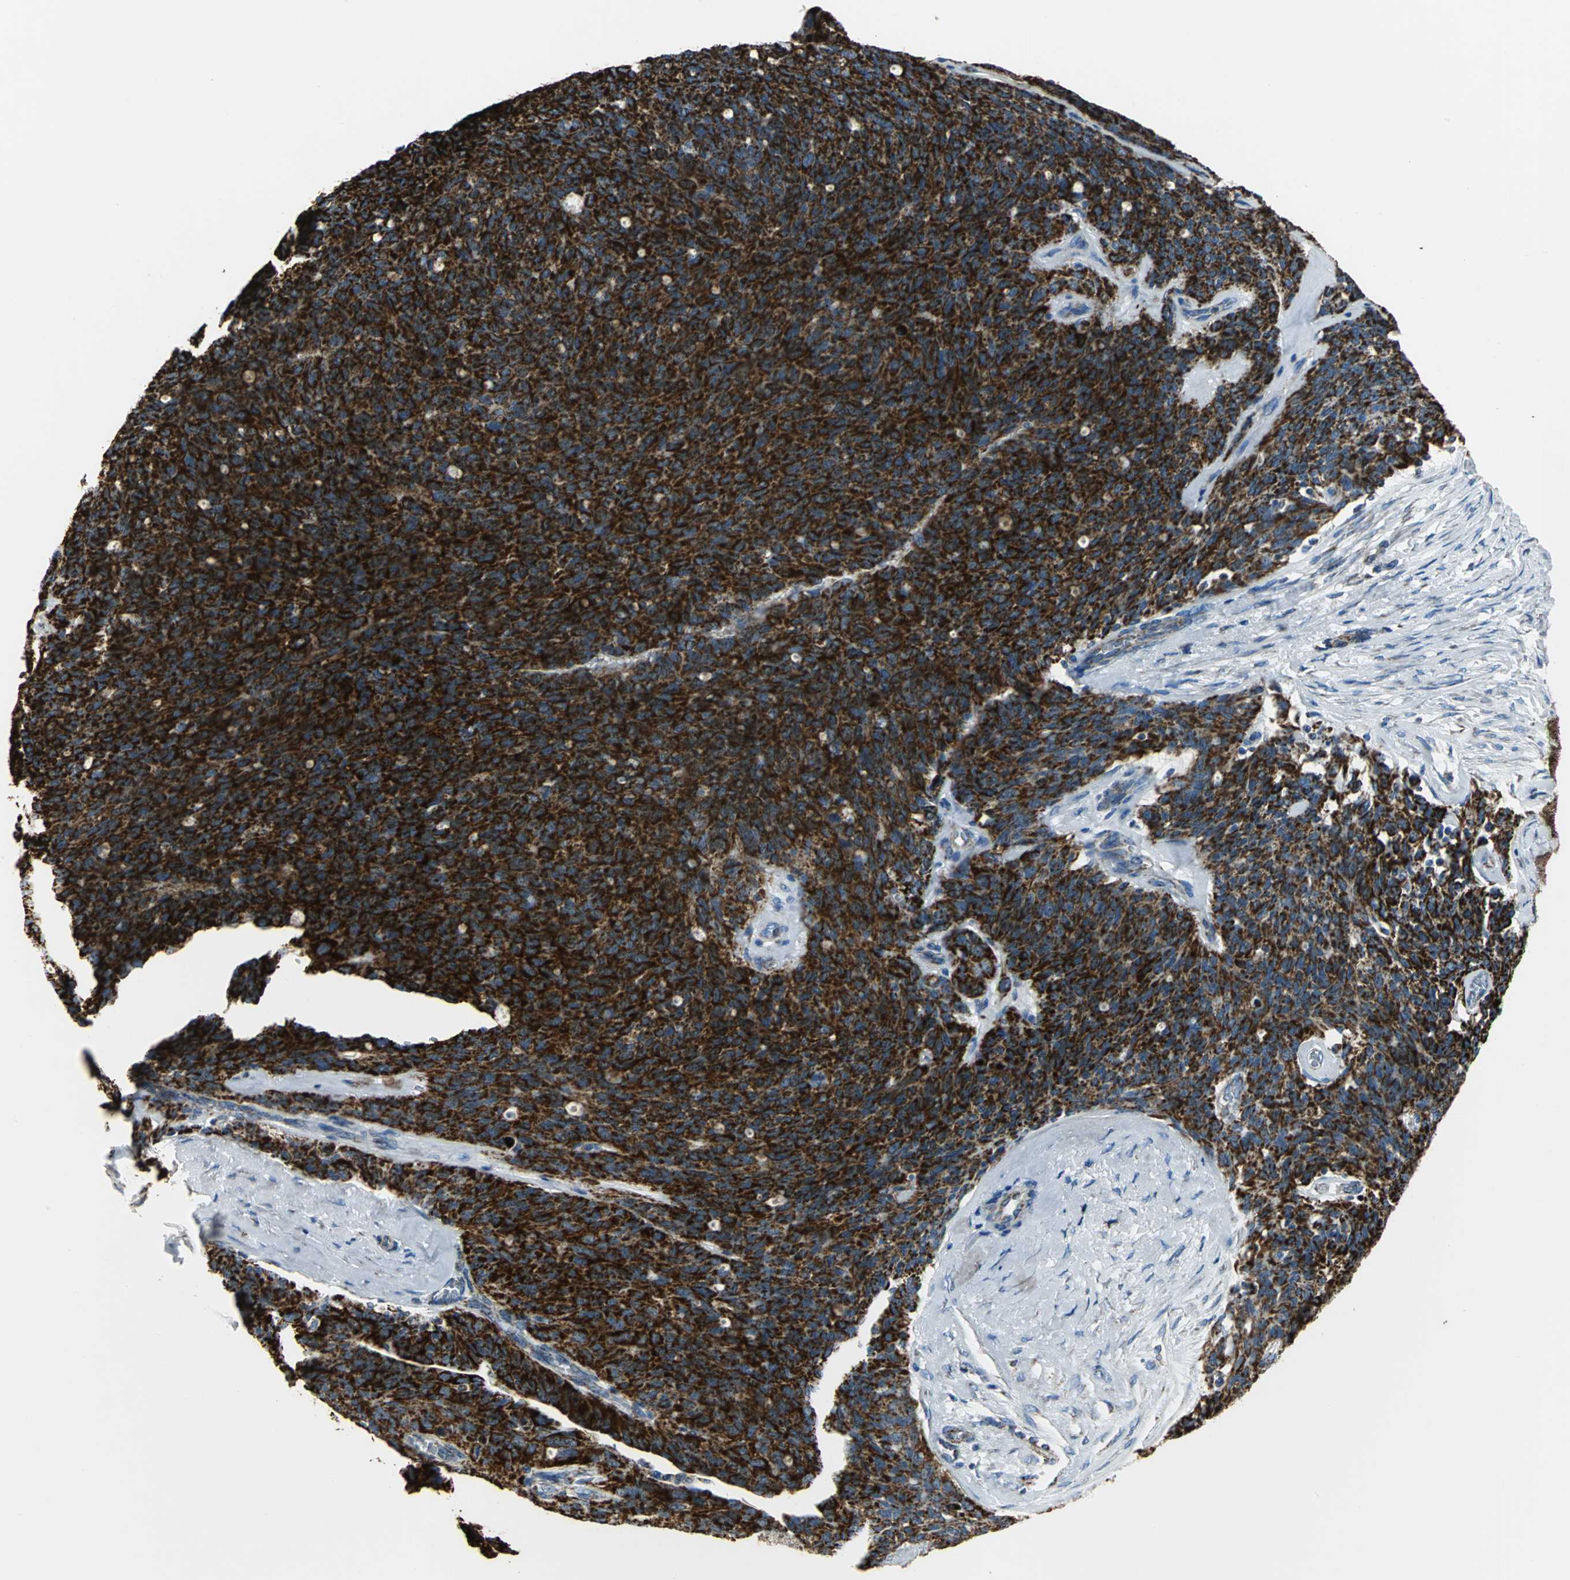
{"staining": {"intensity": "strong", "quantity": ">75%", "location": "cytoplasmic/membranous"}, "tissue": "ovarian cancer", "cell_type": "Tumor cells", "image_type": "cancer", "snomed": [{"axis": "morphology", "description": "Carcinoma, endometroid"}, {"axis": "topography", "description": "Ovary"}], "caption": "Ovarian cancer (endometroid carcinoma) tissue displays strong cytoplasmic/membranous positivity in about >75% of tumor cells, visualized by immunohistochemistry. Ihc stains the protein in brown and the nuclei are stained blue.", "gene": "NTRK1", "patient": {"sex": "female", "age": 60}}